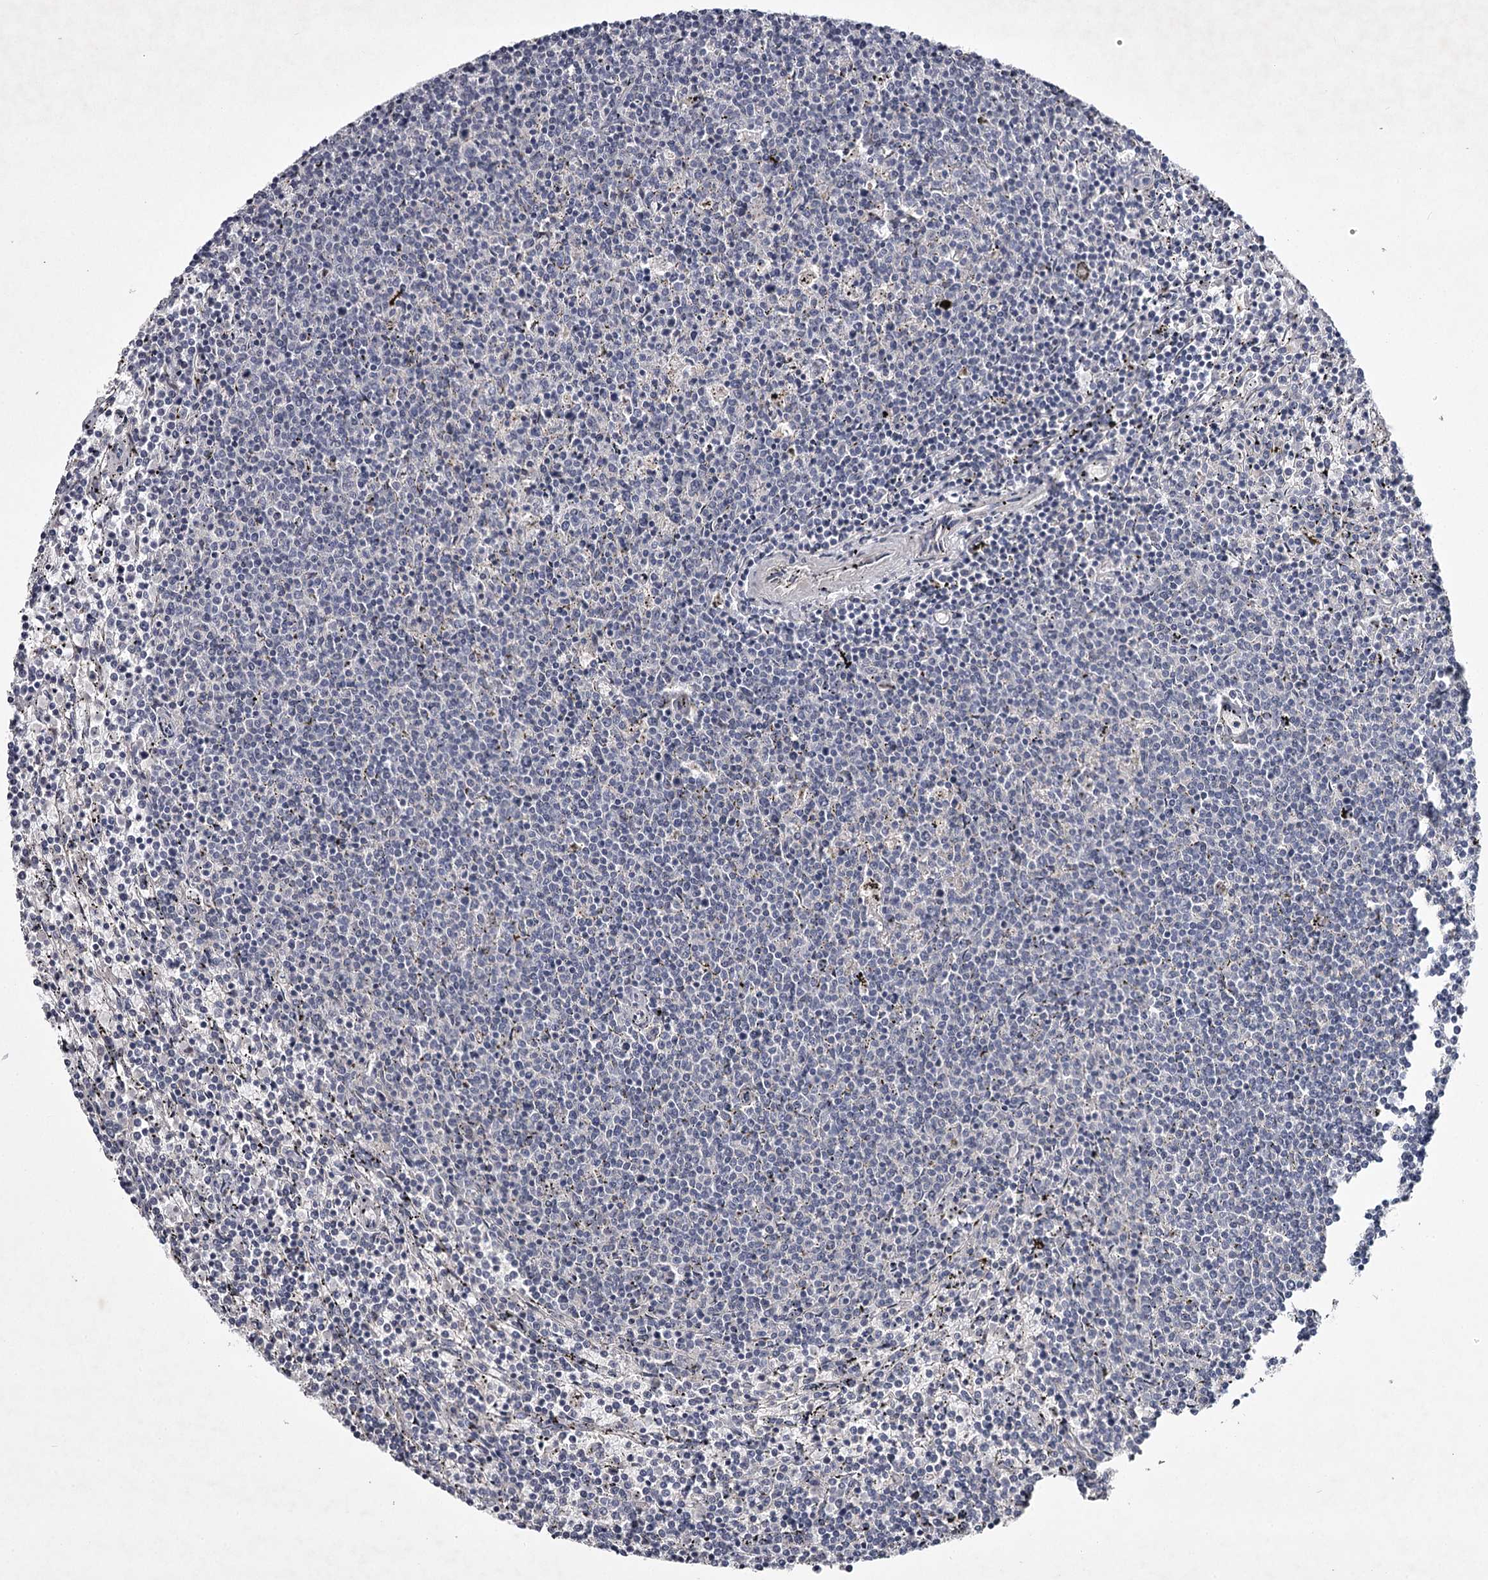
{"staining": {"intensity": "negative", "quantity": "none", "location": "none"}, "tissue": "lymphoma", "cell_type": "Tumor cells", "image_type": "cancer", "snomed": [{"axis": "morphology", "description": "Malignant lymphoma, non-Hodgkin's type, Low grade"}, {"axis": "topography", "description": "Spleen"}], "caption": "DAB immunohistochemical staining of malignant lymphoma, non-Hodgkin's type (low-grade) shows no significant staining in tumor cells.", "gene": "FDXACB1", "patient": {"sex": "female", "age": 50}}